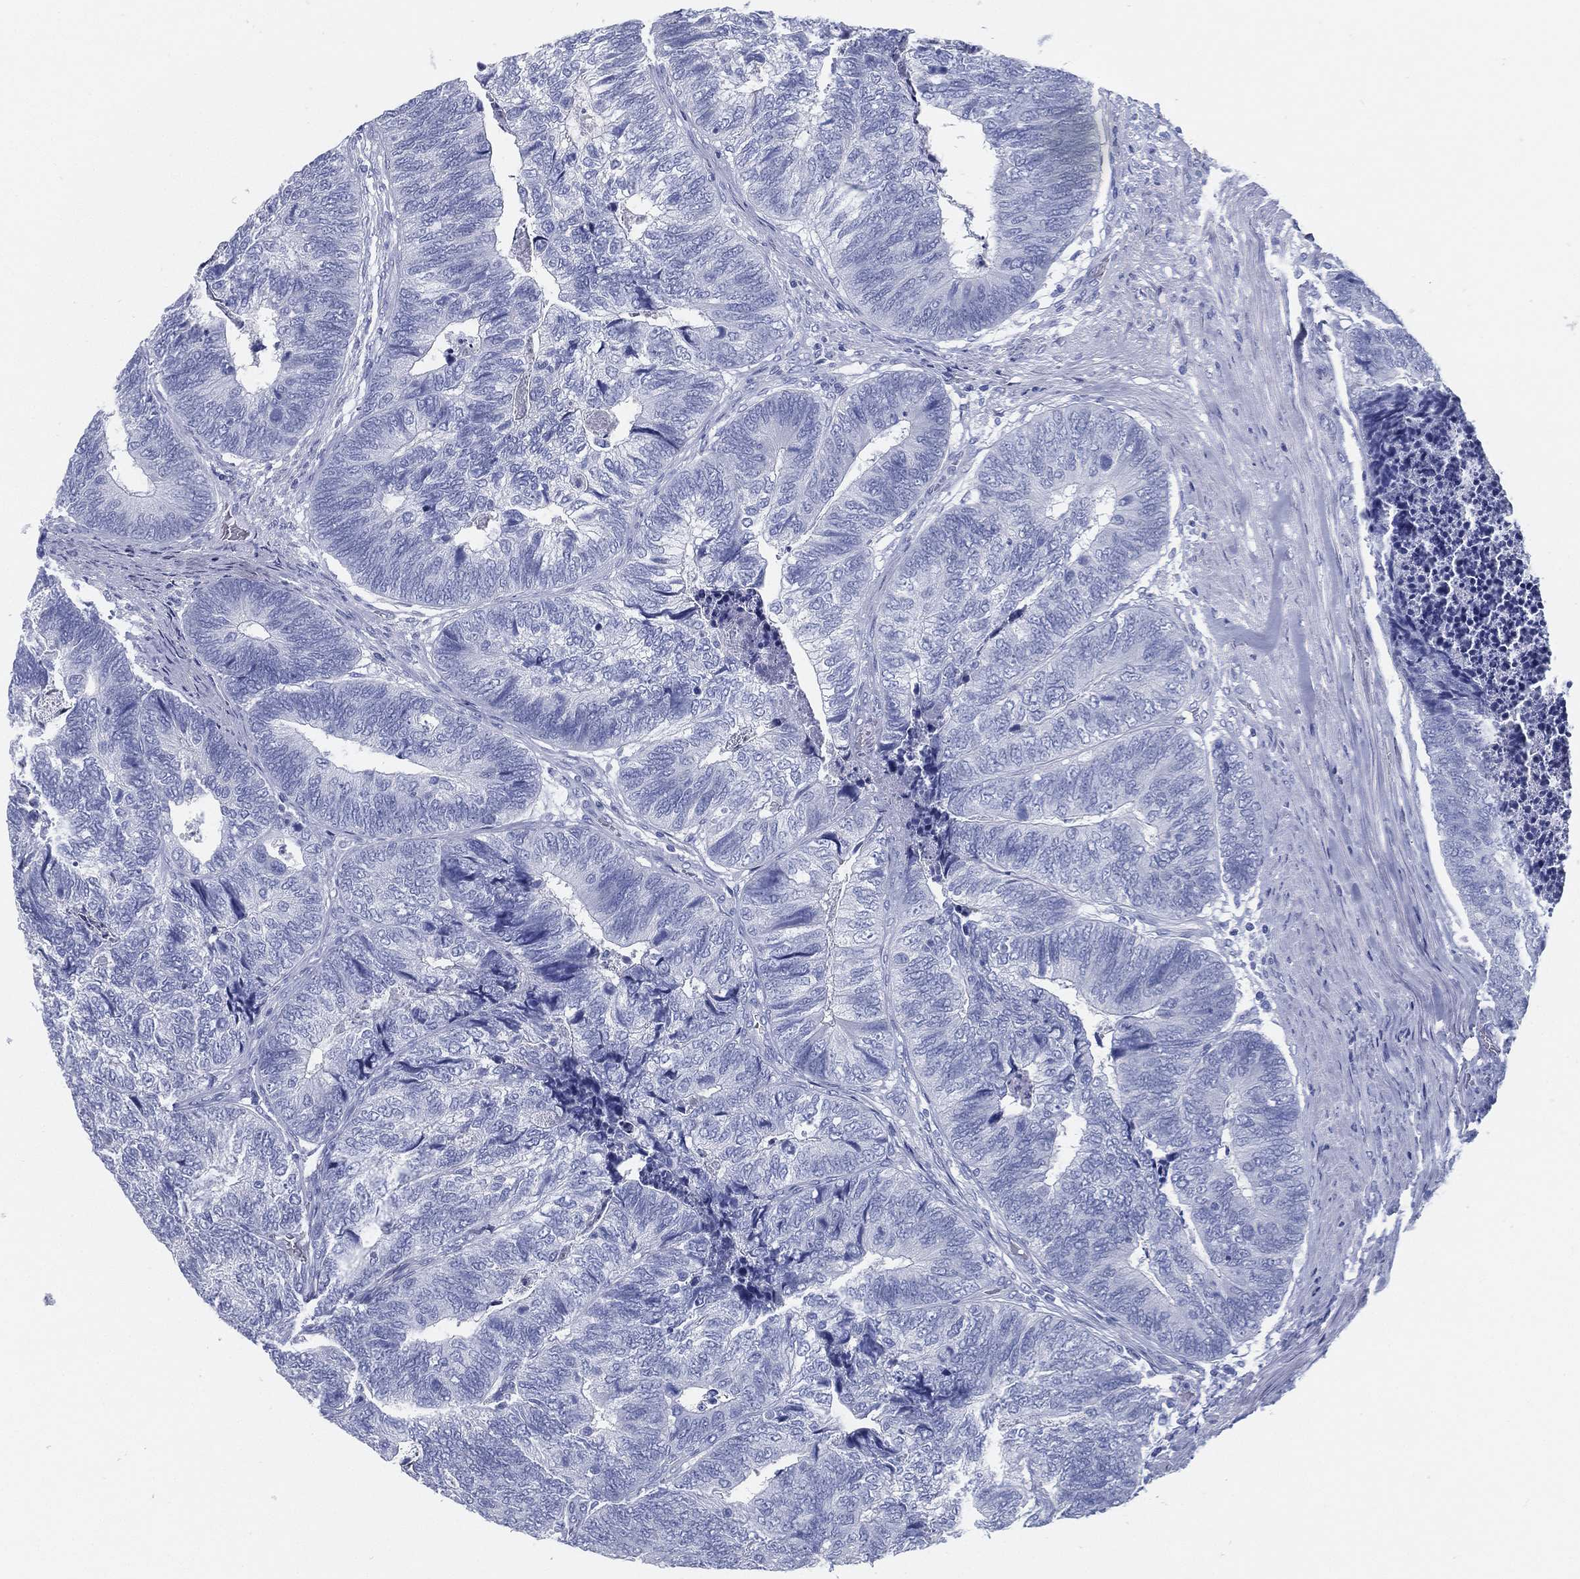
{"staining": {"intensity": "negative", "quantity": "none", "location": "none"}, "tissue": "colorectal cancer", "cell_type": "Tumor cells", "image_type": "cancer", "snomed": [{"axis": "morphology", "description": "Adenocarcinoma, NOS"}, {"axis": "topography", "description": "Colon"}], "caption": "Protein analysis of adenocarcinoma (colorectal) demonstrates no significant positivity in tumor cells.", "gene": "TMEM252", "patient": {"sex": "female", "age": 67}}